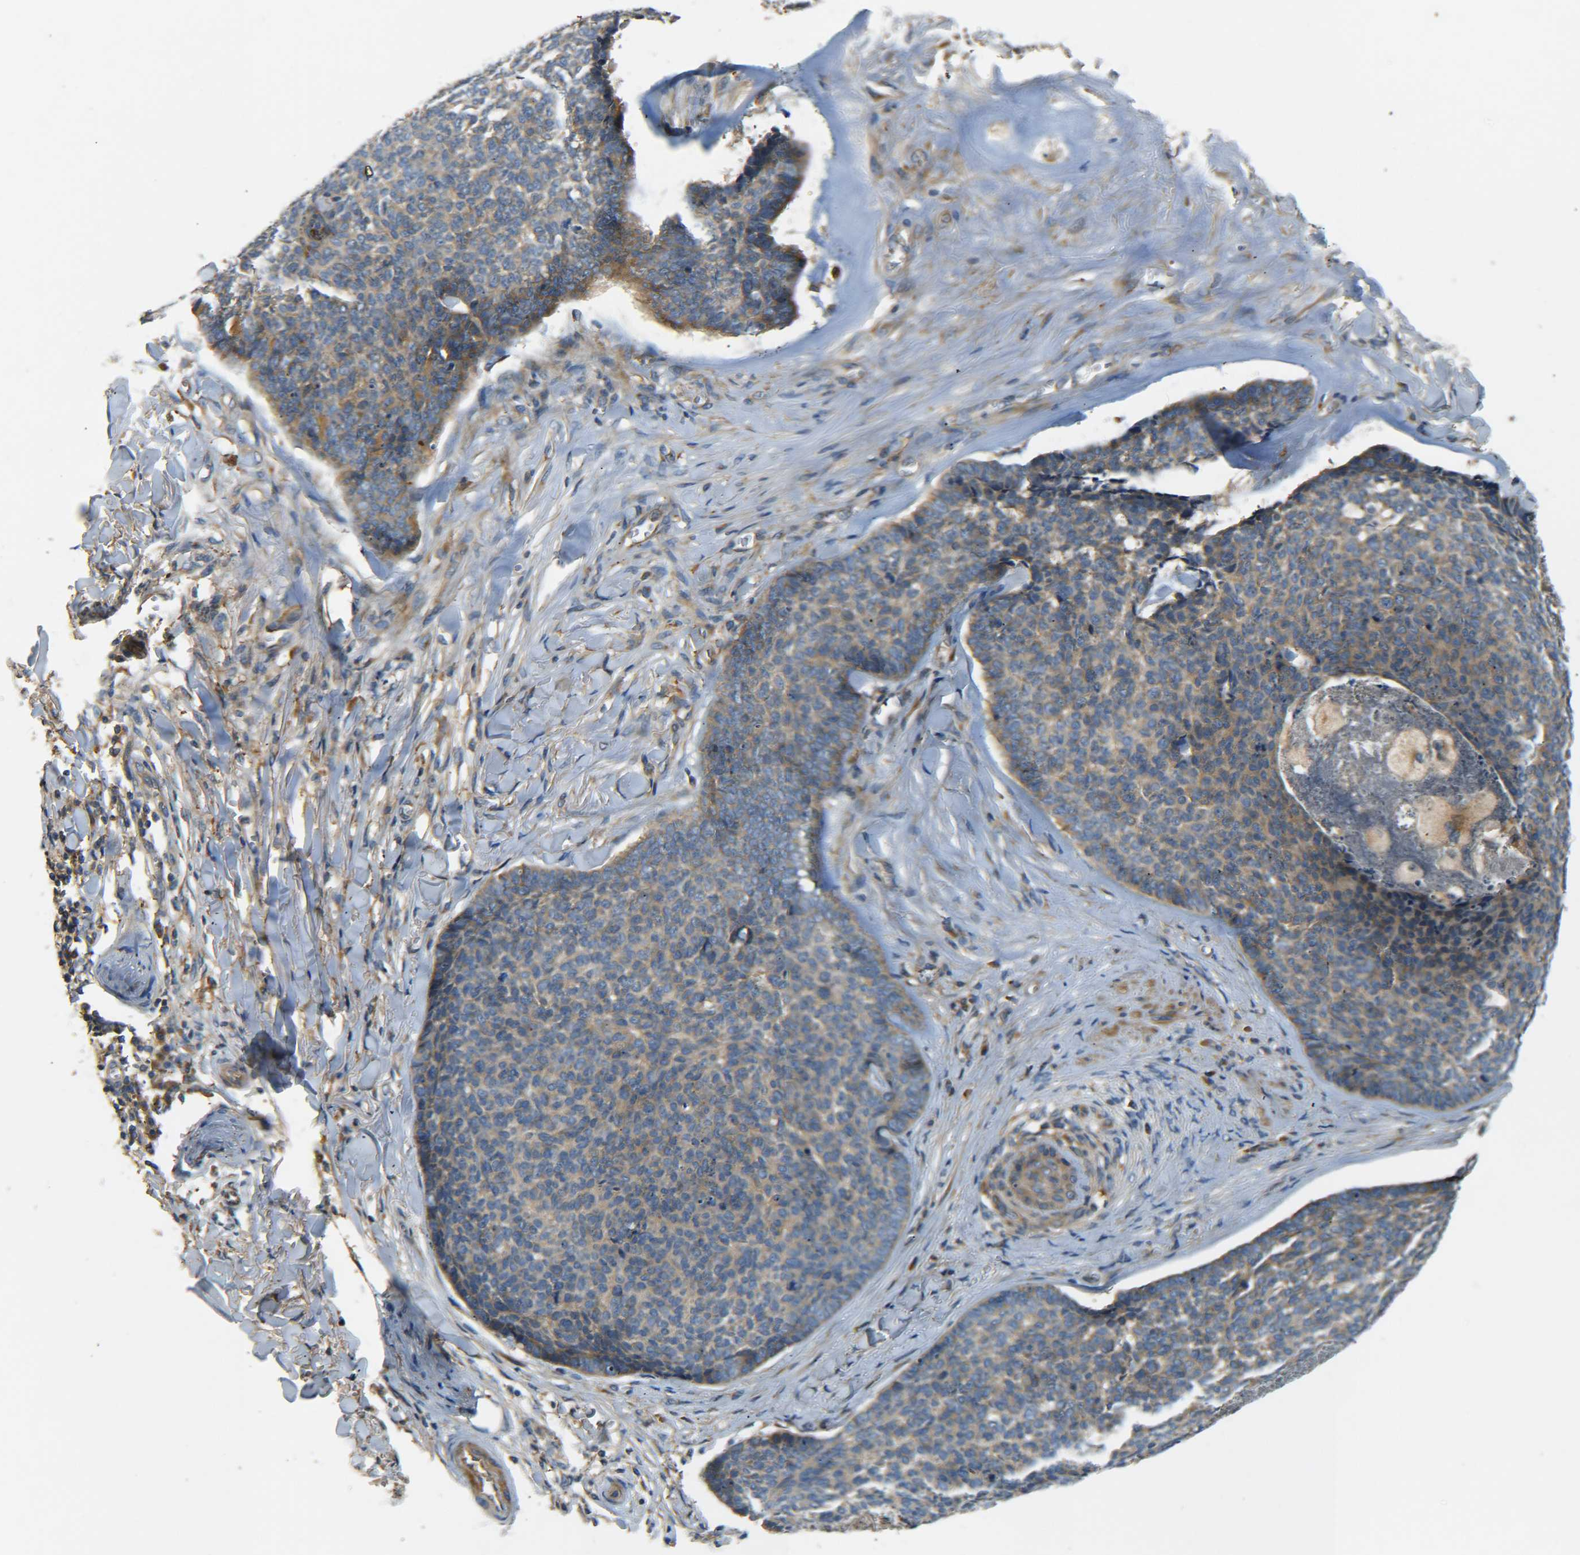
{"staining": {"intensity": "weak", "quantity": "<25%", "location": "cytoplasmic/membranous"}, "tissue": "skin cancer", "cell_type": "Tumor cells", "image_type": "cancer", "snomed": [{"axis": "morphology", "description": "Basal cell carcinoma"}, {"axis": "topography", "description": "Skin"}], "caption": "Immunohistochemistry (IHC) micrograph of neoplastic tissue: human basal cell carcinoma (skin) stained with DAB displays no significant protein expression in tumor cells.", "gene": "LRCH3", "patient": {"sex": "male", "age": 84}}